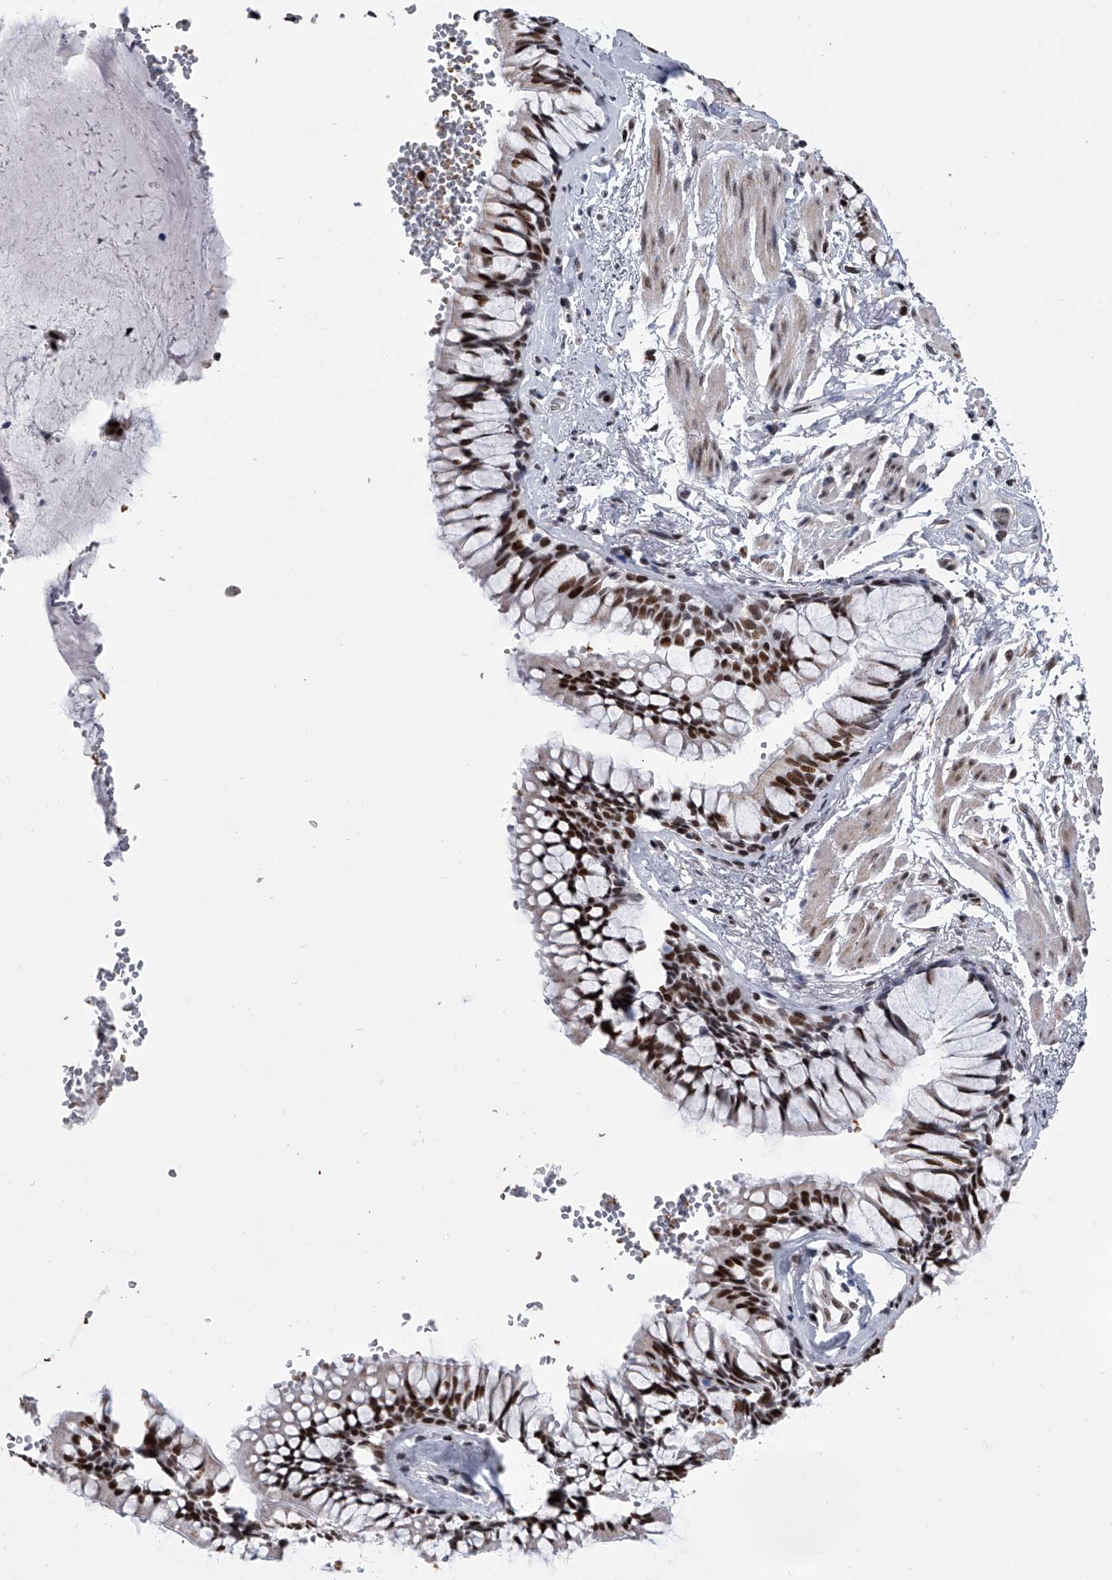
{"staining": {"intensity": "strong", "quantity": ">75%", "location": "nuclear"}, "tissue": "bronchus", "cell_type": "Respiratory epithelial cells", "image_type": "normal", "snomed": [{"axis": "morphology", "description": "Normal tissue, NOS"}, {"axis": "topography", "description": "Cartilage tissue"}, {"axis": "topography", "description": "Bronchus"}], "caption": "Immunohistochemistry (DAB) staining of normal bronchus exhibits strong nuclear protein expression in approximately >75% of respiratory epithelial cells. The staining was performed using DAB, with brown indicating positive protein expression. Nuclei are stained blue with hematoxylin.", "gene": "SIM2", "patient": {"sex": "female", "age": 73}}